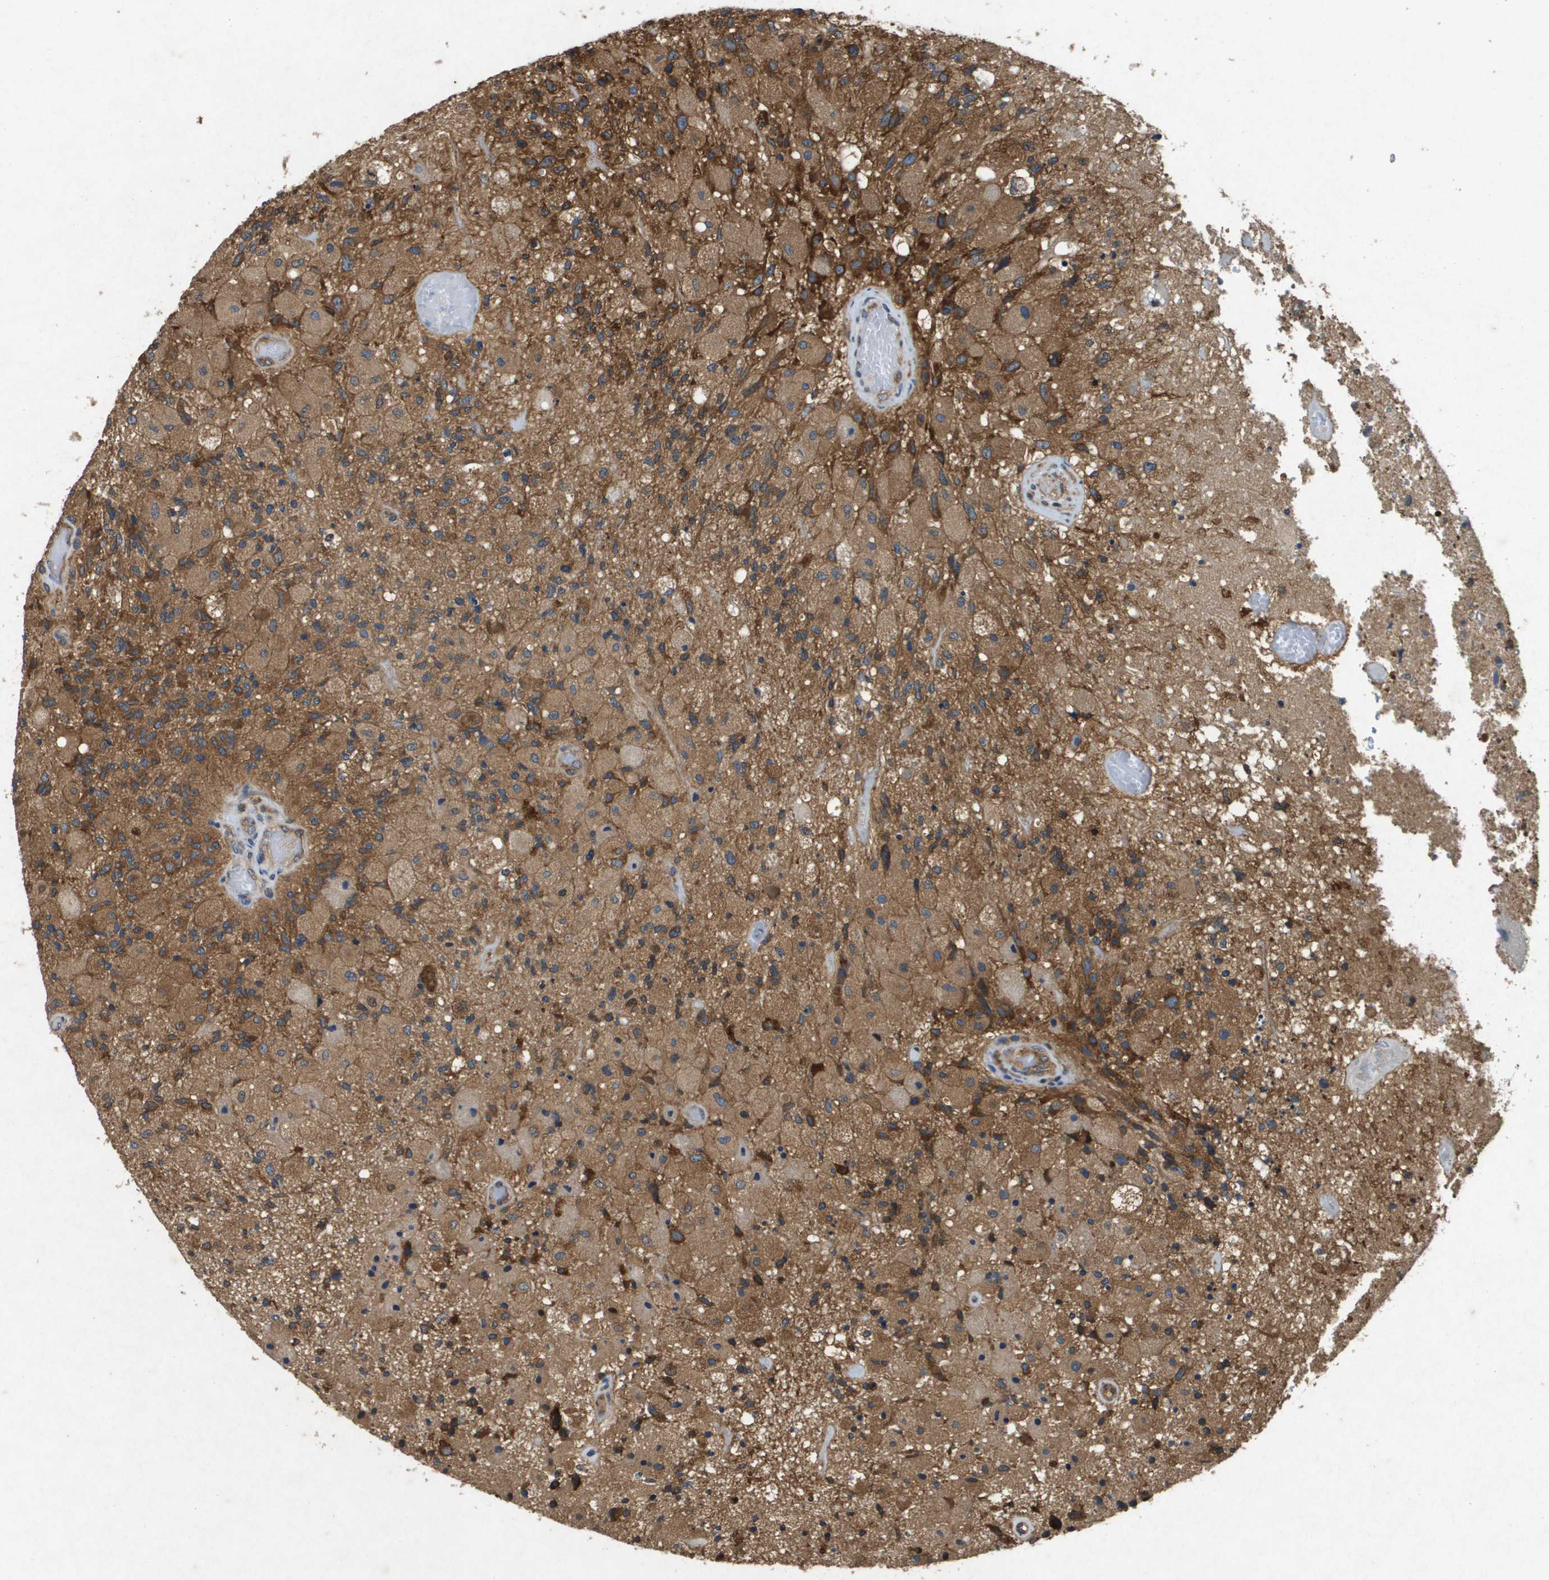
{"staining": {"intensity": "moderate", "quantity": ">75%", "location": "cytoplasmic/membranous"}, "tissue": "glioma", "cell_type": "Tumor cells", "image_type": "cancer", "snomed": [{"axis": "morphology", "description": "Normal tissue, NOS"}, {"axis": "morphology", "description": "Glioma, malignant, High grade"}, {"axis": "topography", "description": "Cerebral cortex"}], "caption": "Immunohistochemical staining of human glioma displays moderate cytoplasmic/membranous protein staining in about >75% of tumor cells.", "gene": "PTPRT", "patient": {"sex": "male", "age": 77}}